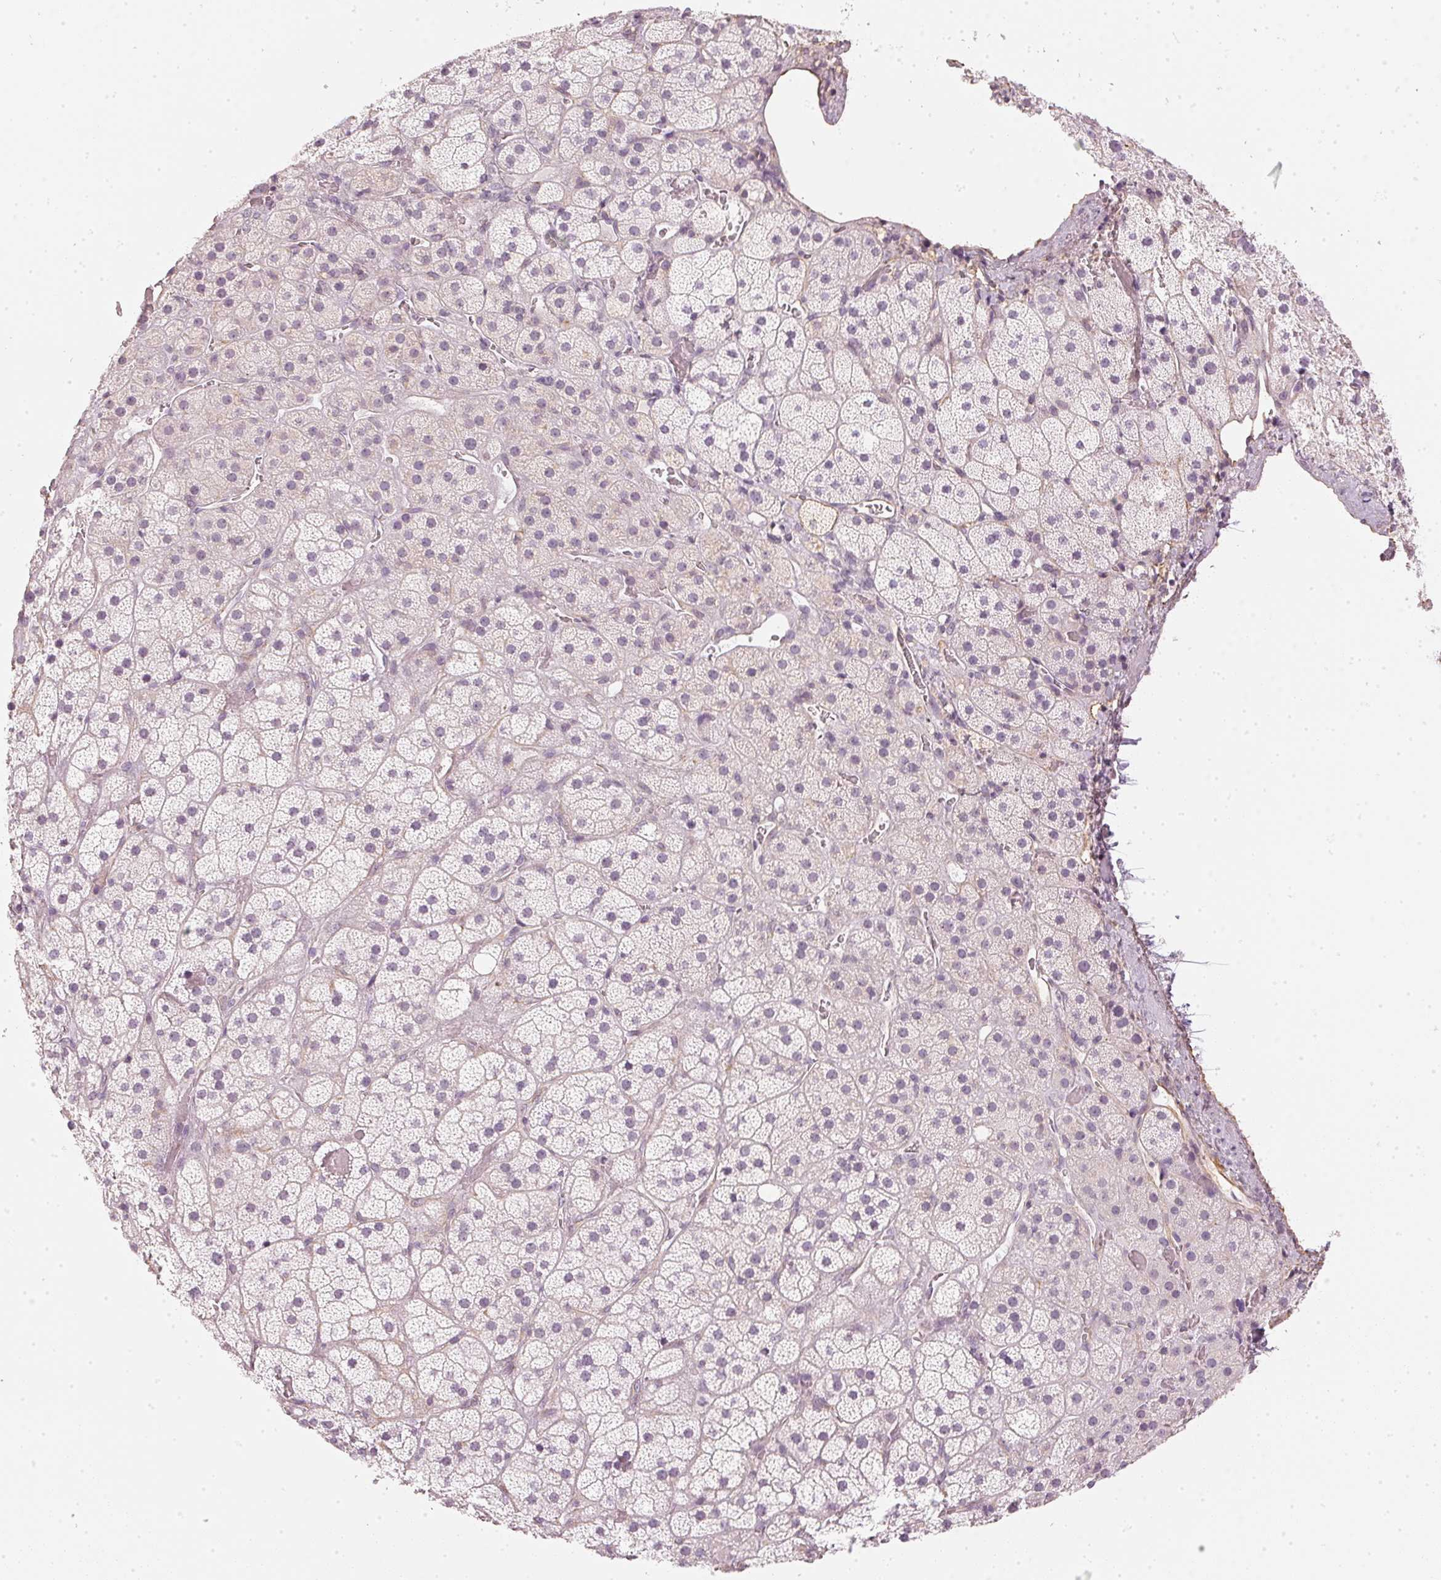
{"staining": {"intensity": "weak", "quantity": "<25%", "location": "cytoplasmic/membranous"}, "tissue": "adrenal gland", "cell_type": "Glandular cells", "image_type": "normal", "snomed": [{"axis": "morphology", "description": "Normal tissue, NOS"}, {"axis": "topography", "description": "Adrenal gland"}], "caption": "High magnification brightfield microscopy of normal adrenal gland stained with DAB (brown) and counterstained with hematoxylin (blue): glandular cells show no significant staining. Brightfield microscopy of immunohistochemistry (IHC) stained with DAB (brown) and hematoxylin (blue), captured at high magnification.", "gene": "APLP1", "patient": {"sex": "male", "age": 57}}